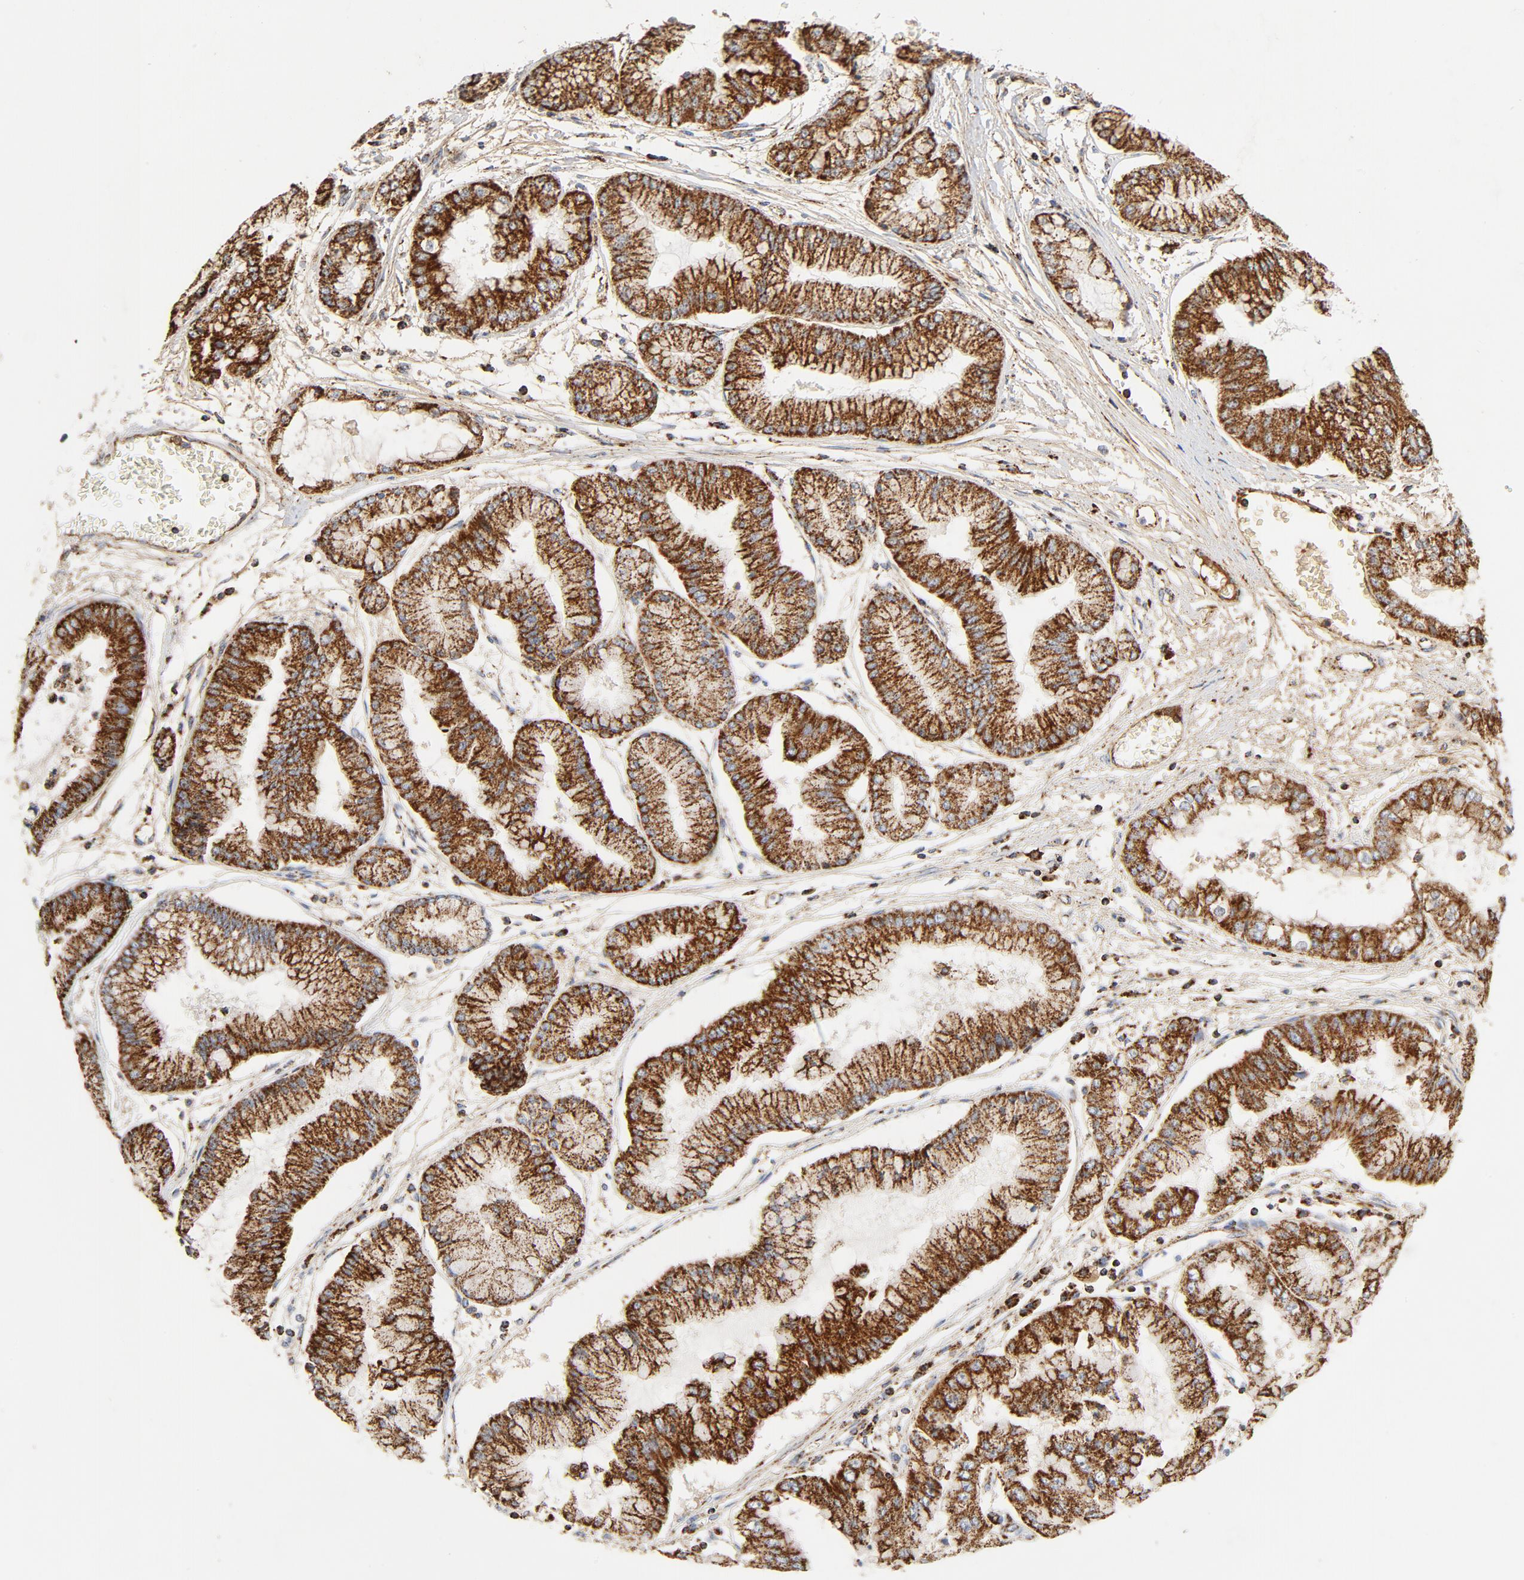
{"staining": {"intensity": "strong", "quantity": ">75%", "location": "cytoplasmic/membranous"}, "tissue": "liver cancer", "cell_type": "Tumor cells", "image_type": "cancer", "snomed": [{"axis": "morphology", "description": "Cholangiocarcinoma"}, {"axis": "topography", "description": "Liver"}], "caption": "Immunohistochemical staining of human liver cancer (cholangiocarcinoma) shows strong cytoplasmic/membranous protein staining in approximately >75% of tumor cells.", "gene": "PCNX4", "patient": {"sex": "female", "age": 79}}